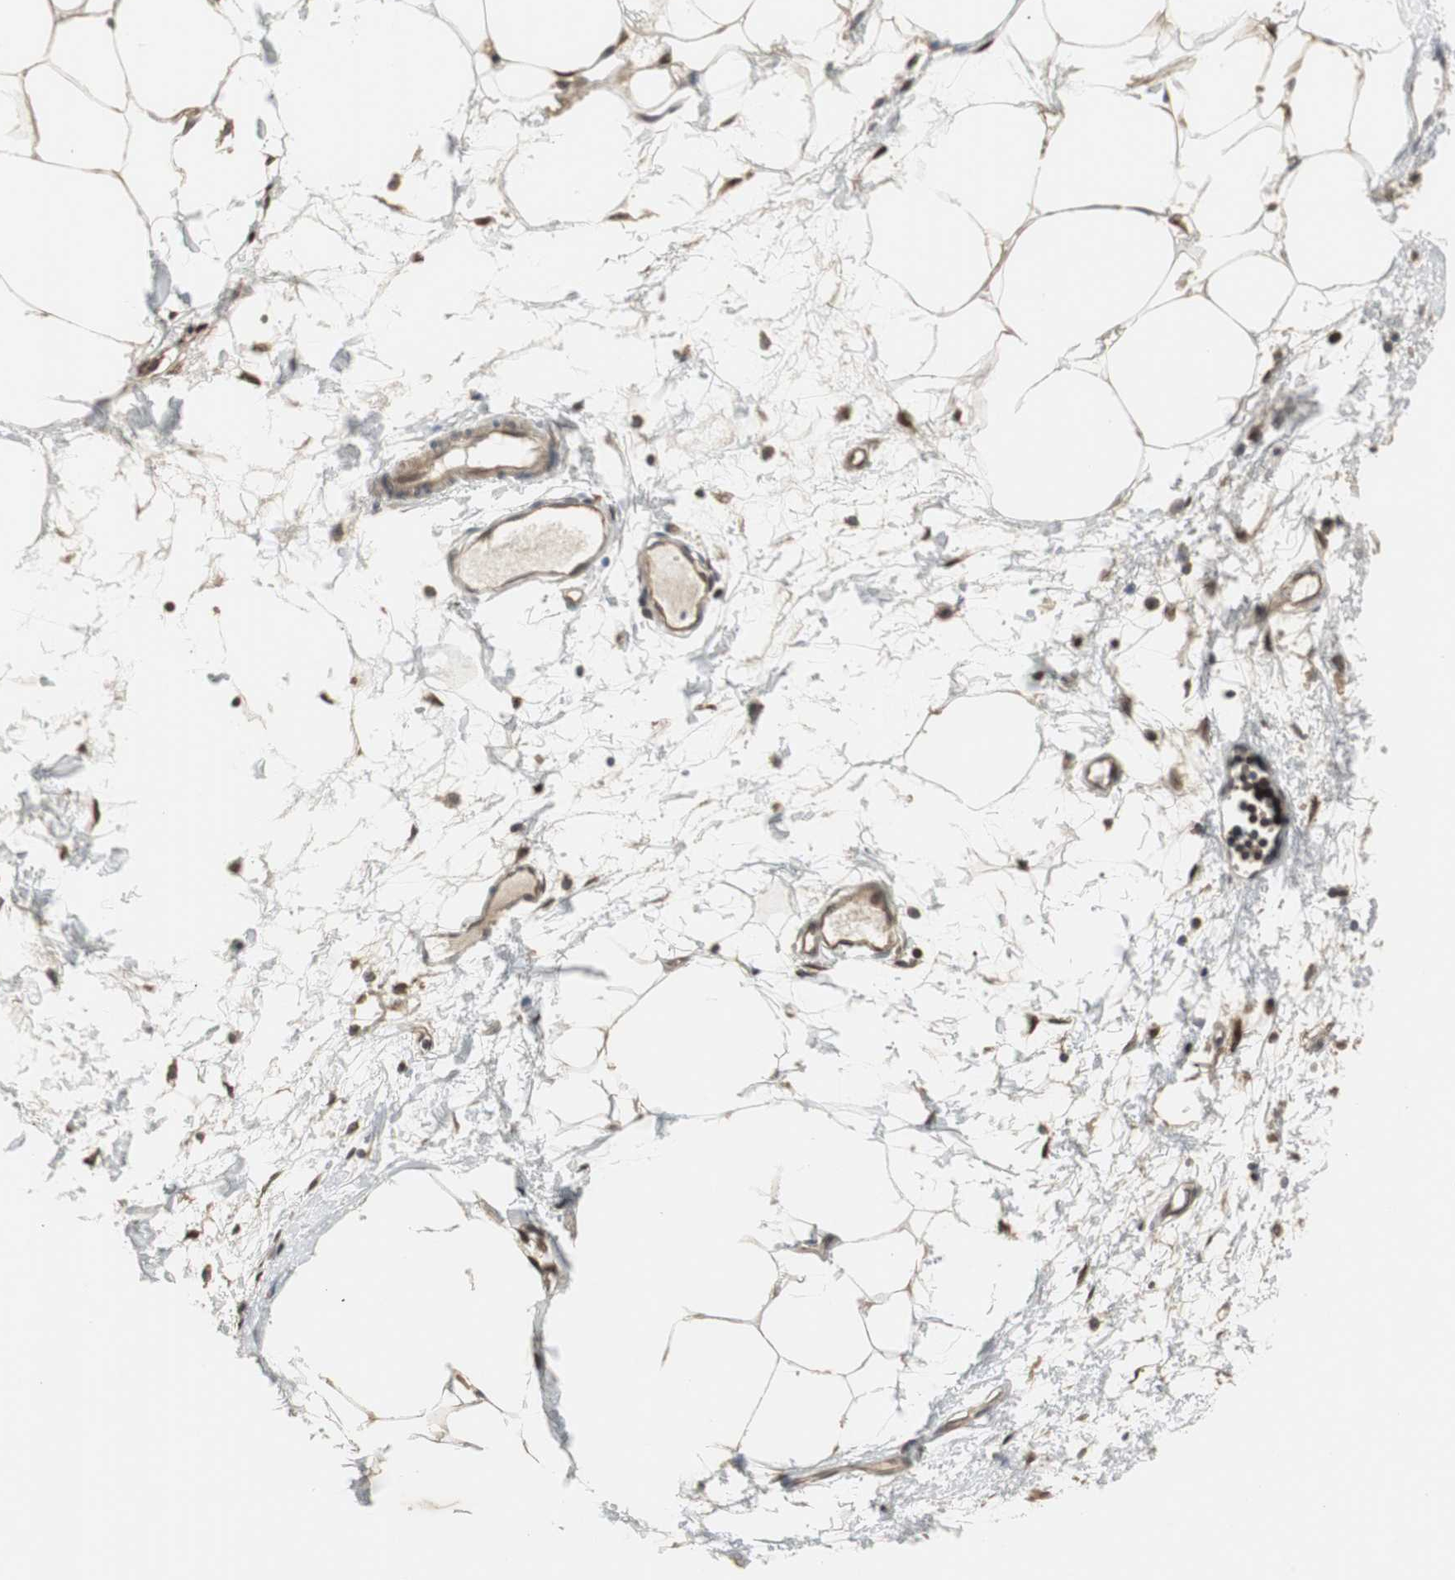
{"staining": {"intensity": "moderate", "quantity": ">75%", "location": "nuclear"}, "tissue": "adipose tissue", "cell_type": "Adipocytes", "image_type": "normal", "snomed": [{"axis": "morphology", "description": "Normal tissue, NOS"}, {"axis": "morphology", "description": "Adenocarcinoma, NOS"}, {"axis": "topography", "description": "Colon"}, {"axis": "topography", "description": "Peripheral nerve tissue"}], "caption": "High-power microscopy captured an immunohistochemistry photomicrograph of benign adipose tissue, revealing moderate nuclear staining in about >75% of adipocytes. (Stains: DAB (3,3'-diaminobenzidine) in brown, nuclei in blue, Microscopy: brightfield microscopy at high magnification).", "gene": "PFDN1", "patient": {"sex": "male", "age": 14}}